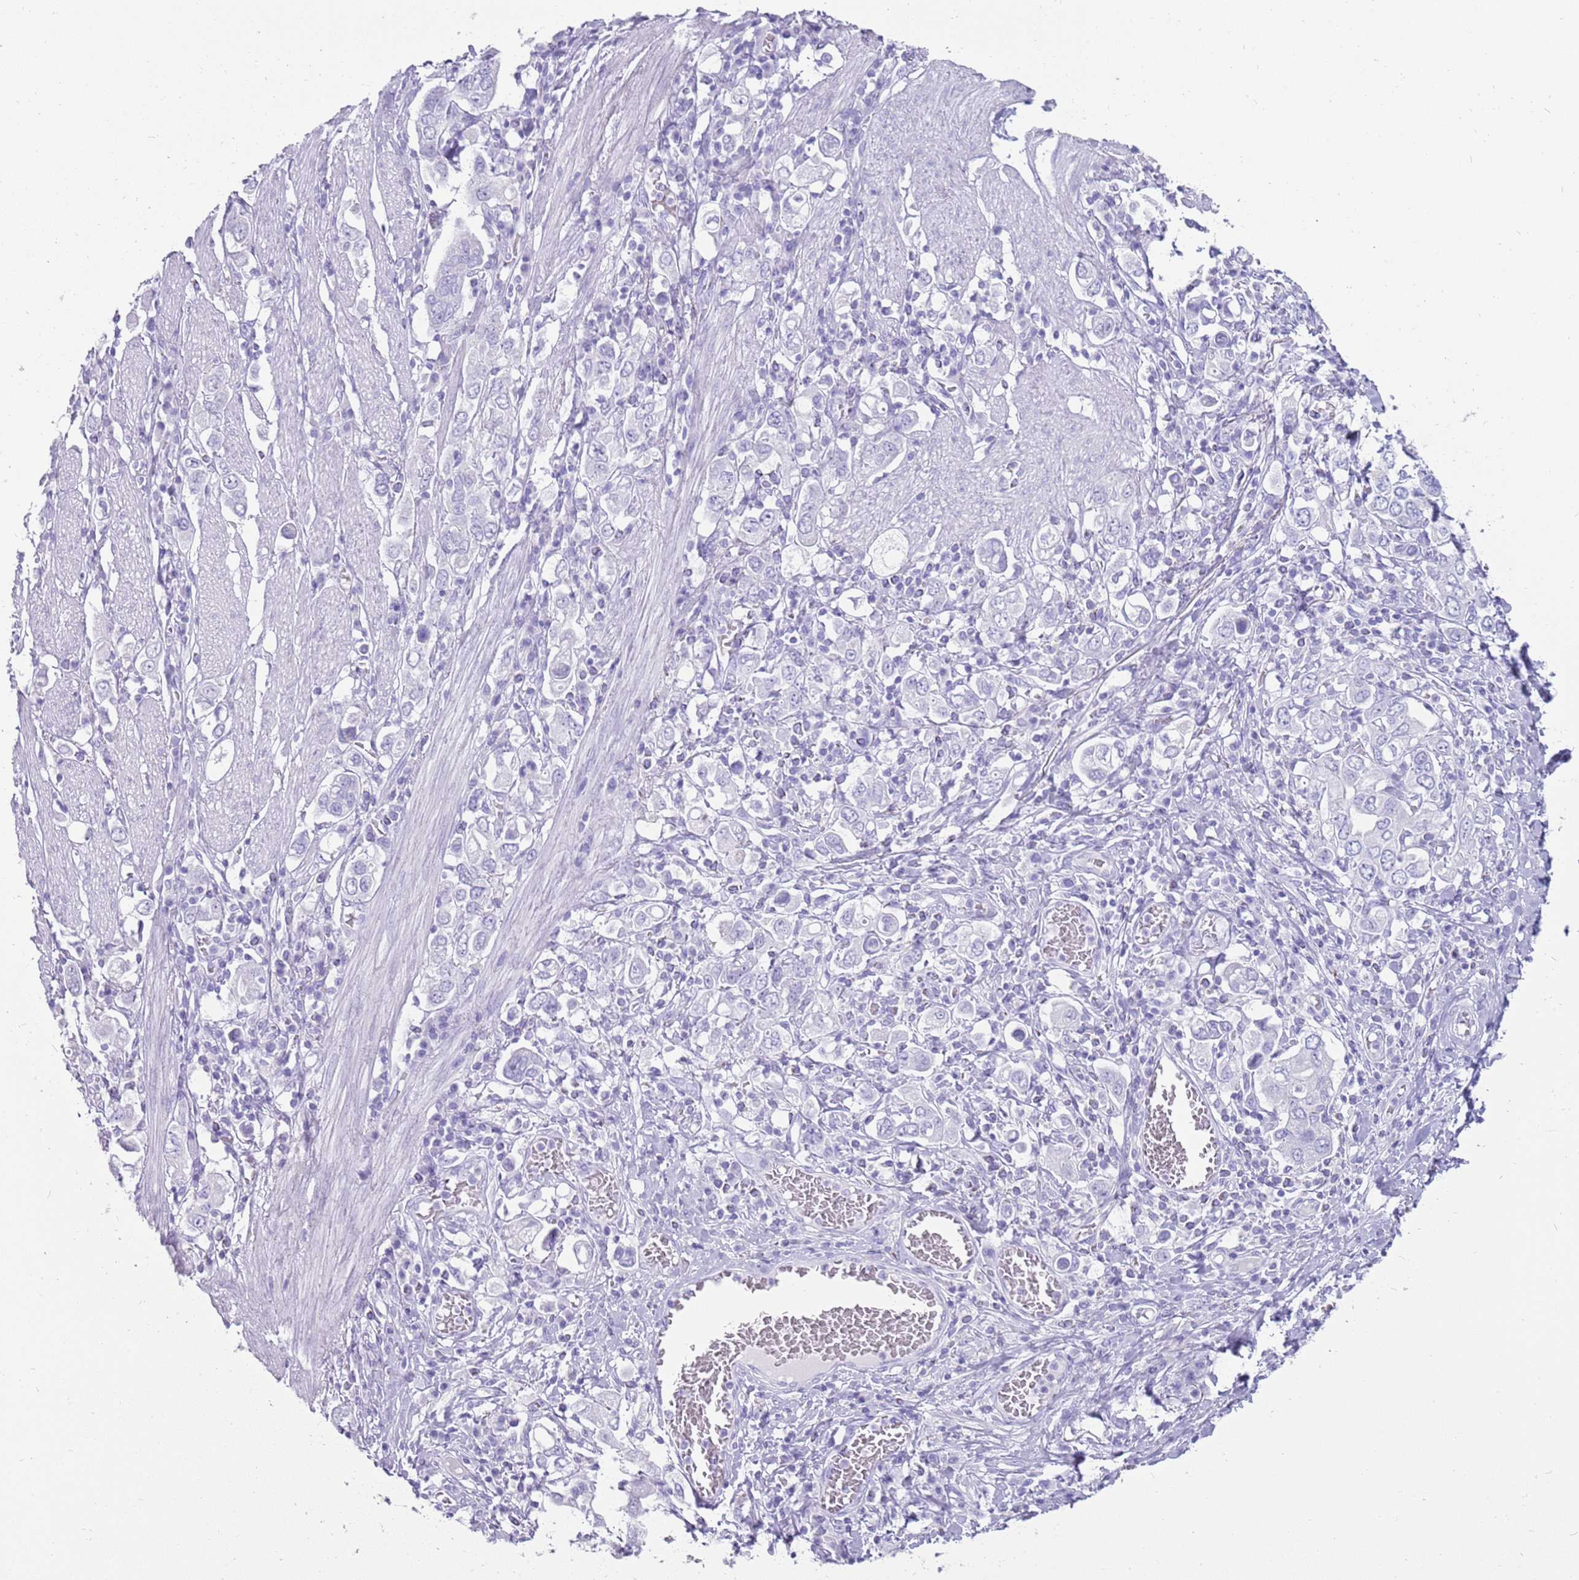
{"staining": {"intensity": "negative", "quantity": "none", "location": "none"}, "tissue": "stomach cancer", "cell_type": "Tumor cells", "image_type": "cancer", "snomed": [{"axis": "morphology", "description": "Adenocarcinoma, NOS"}, {"axis": "topography", "description": "Stomach, upper"}], "caption": "High magnification brightfield microscopy of stomach adenocarcinoma stained with DAB (brown) and counterstained with hematoxylin (blue): tumor cells show no significant expression. Brightfield microscopy of immunohistochemistry stained with DAB (brown) and hematoxylin (blue), captured at high magnification.", "gene": "NBPF3", "patient": {"sex": "male", "age": 62}}